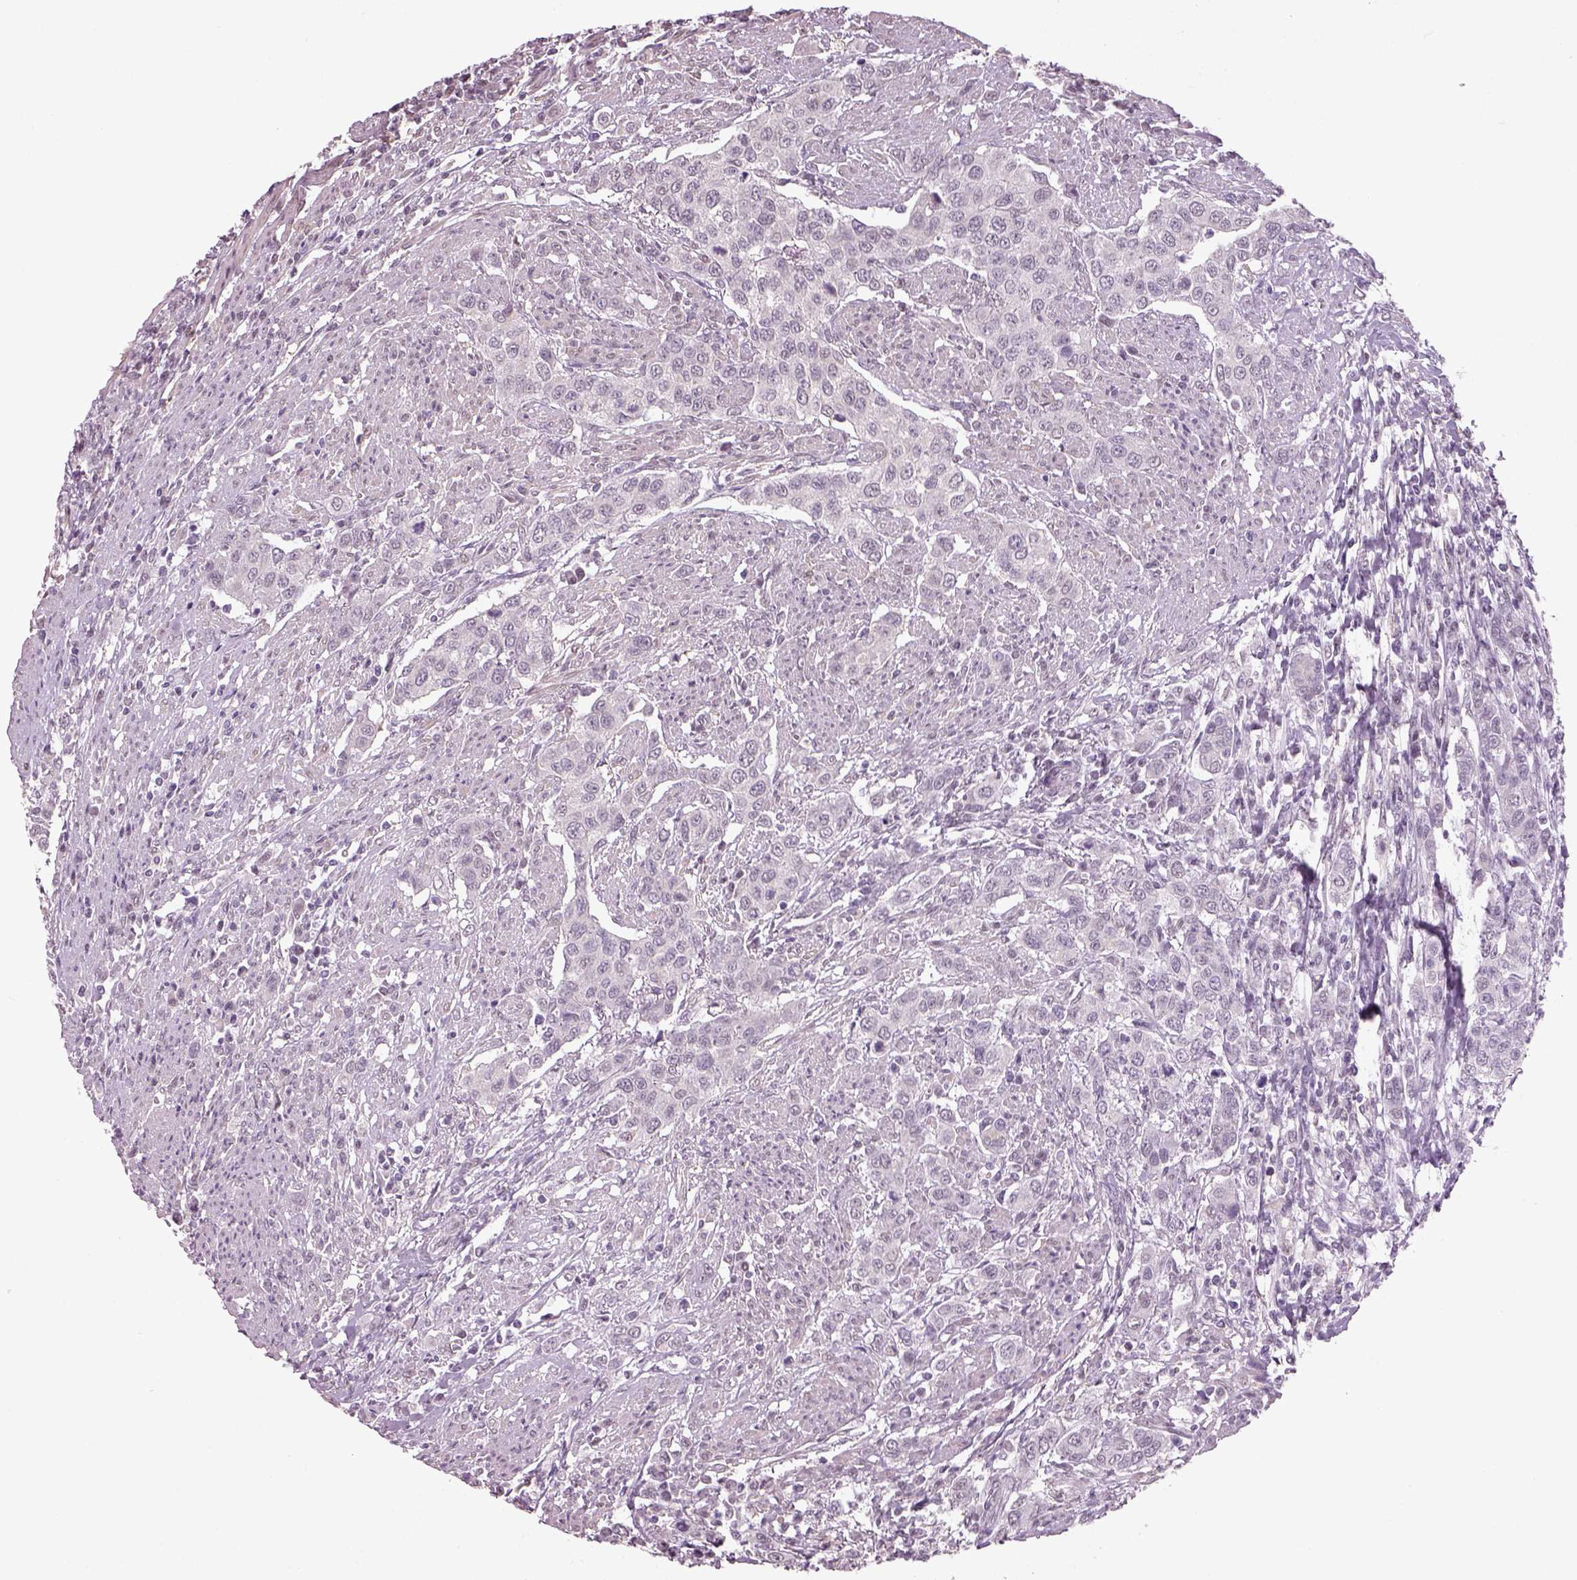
{"staining": {"intensity": "negative", "quantity": "none", "location": "none"}, "tissue": "urothelial cancer", "cell_type": "Tumor cells", "image_type": "cancer", "snomed": [{"axis": "morphology", "description": "Urothelial carcinoma, High grade"}, {"axis": "topography", "description": "Urinary bladder"}], "caption": "This is an IHC photomicrograph of high-grade urothelial carcinoma. There is no expression in tumor cells.", "gene": "NAT8", "patient": {"sex": "female", "age": 58}}